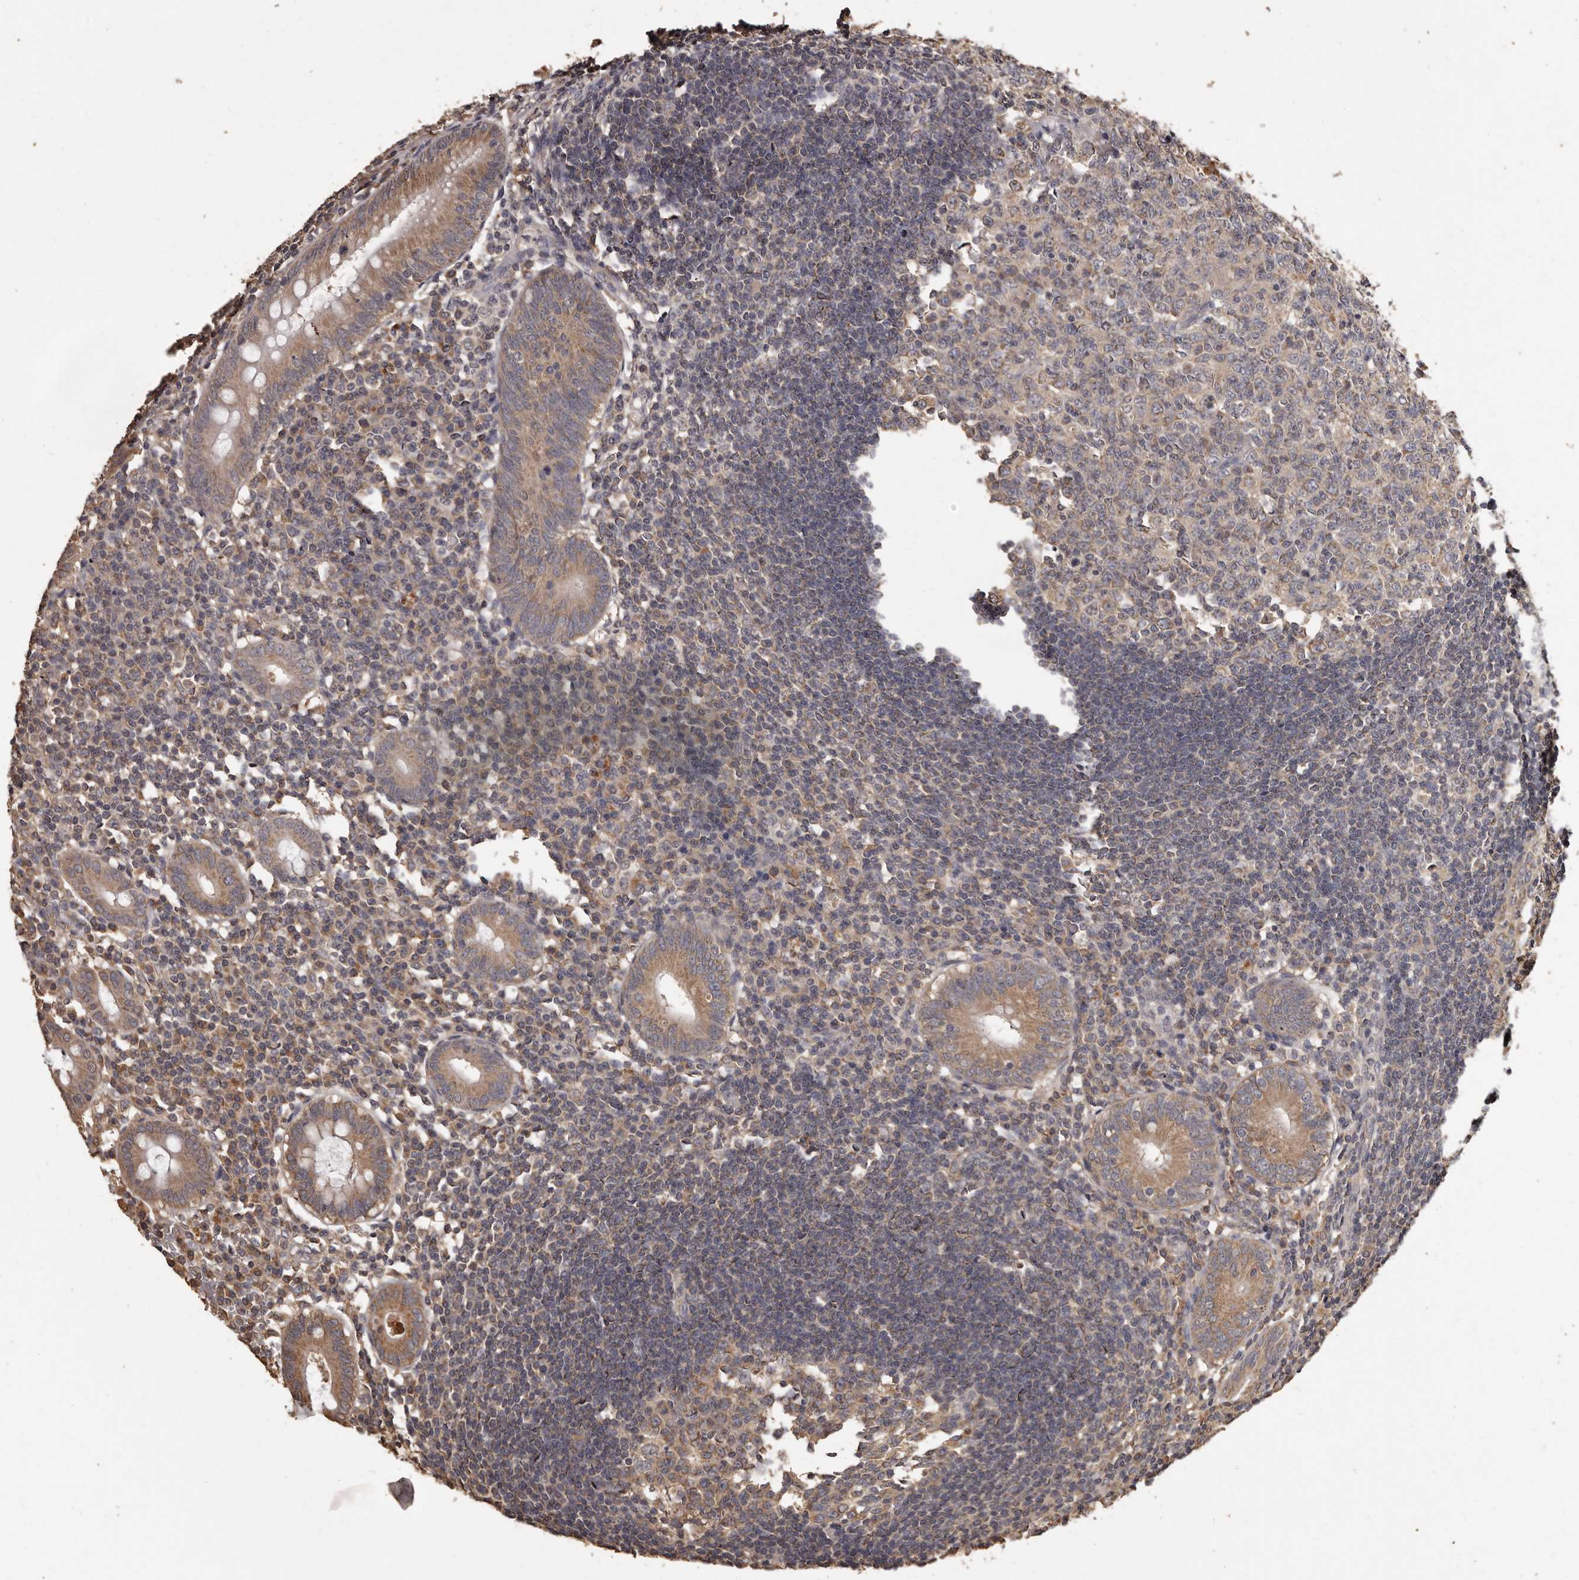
{"staining": {"intensity": "moderate", "quantity": ">75%", "location": "cytoplasmic/membranous"}, "tissue": "appendix", "cell_type": "Glandular cells", "image_type": "normal", "snomed": [{"axis": "morphology", "description": "Normal tissue, NOS"}, {"axis": "topography", "description": "Appendix"}], "caption": "The photomicrograph demonstrates immunohistochemical staining of normal appendix. There is moderate cytoplasmic/membranous positivity is appreciated in about >75% of glandular cells.", "gene": "MGAT5", "patient": {"sex": "female", "age": 54}}